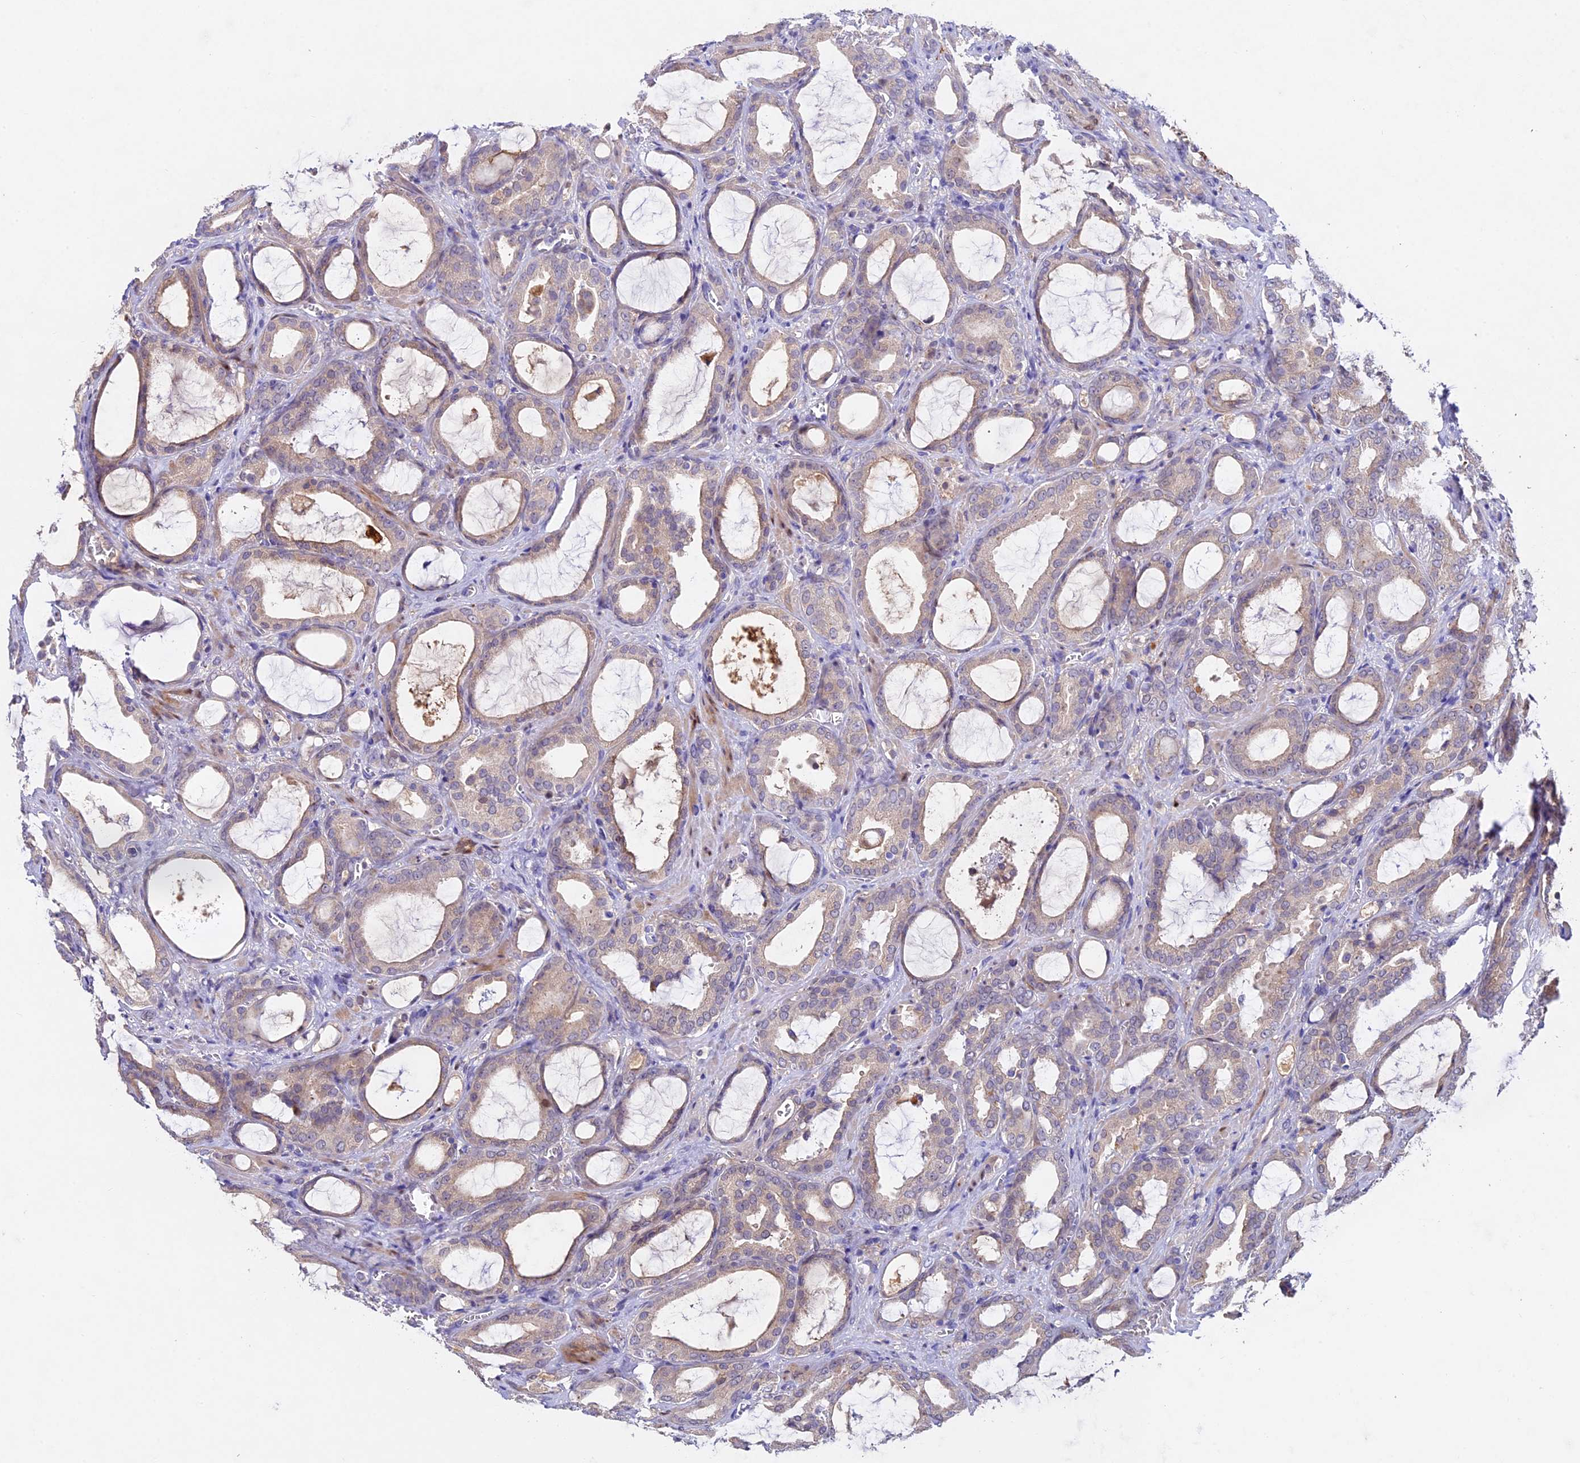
{"staining": {"intensity": "weak", "quantity": "<25%", "location": "cytoplasmic/membranous"}, "tissue": "prostate cancer", "cell_type": "Tumor cells", "image_type": "cancer", "snomed": [{"axis": "morphology", "description": "Adenocarcinoma, High grade"}, {"axis": "topography", "description": "Prostate"}], "caption": "Prostate cancer stained for a protein using immunohistochemistry reveals no positivity tumor cells.", "gene": "TGDS", "patient": {"sex": "male", "age": 72}}